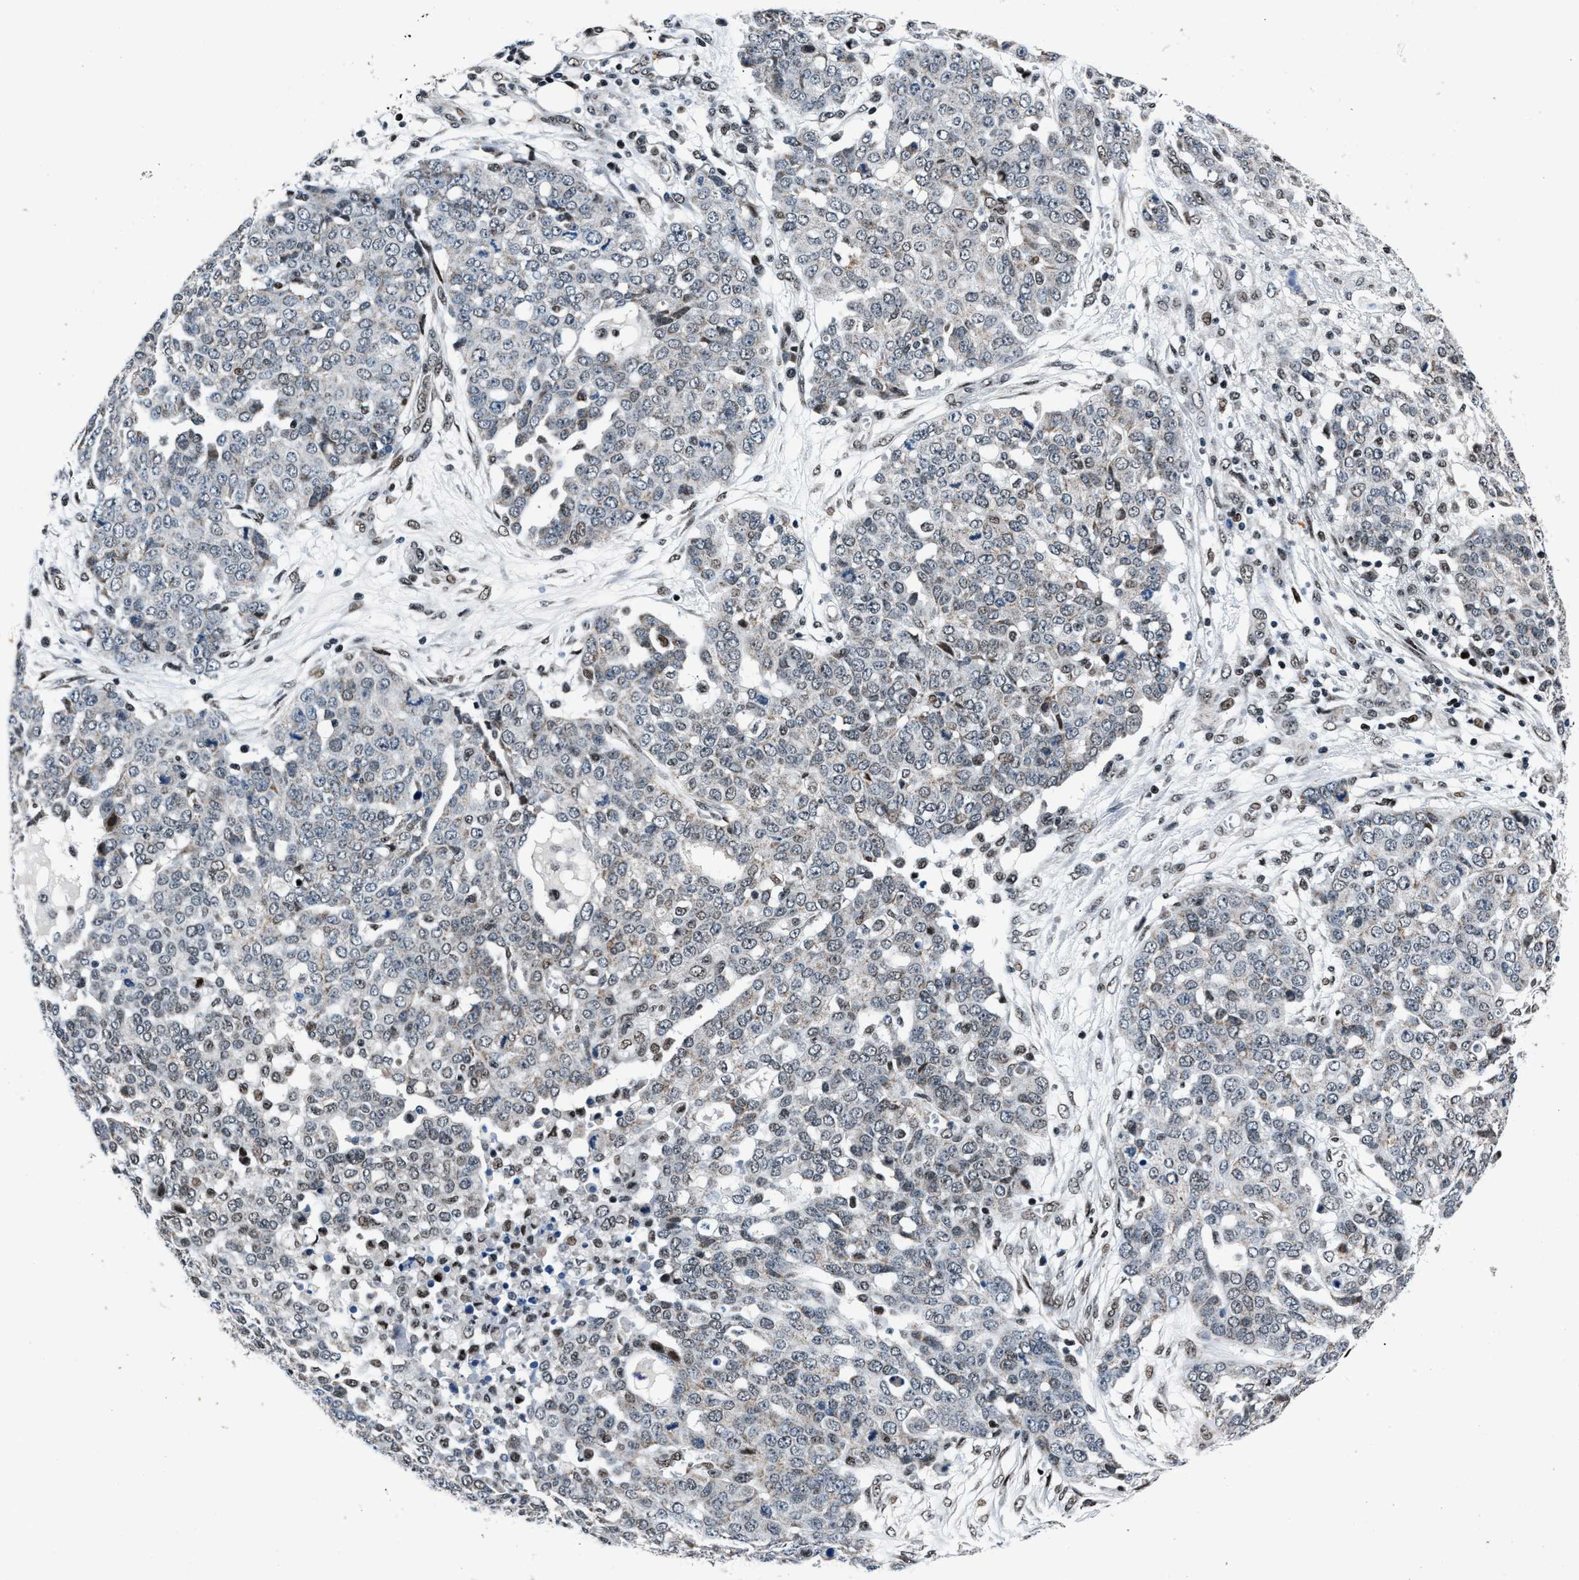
{"staining": {"intensity": "weak", "quantity": "<25%", "location": "nuclear"}, "tissue": "ovarian cancer", "cell_type": "Tumor cells", "image_type": "cancer", "snomed": [{"axis": "morphology", "description": "Cystadenocarcinoma, serous, NOS"}, {"axis": "topography", "description": "Soft tissue"}, {"axis": "topography", "description": "Ovary"}], "caption": "Immunohistochemistry (IHC) of ovarian serous cystadenocarcinoma displays no positivity in tumor cells.", "gene": "PRRC2B", "patient": {"sex": "female", "age": 57}}